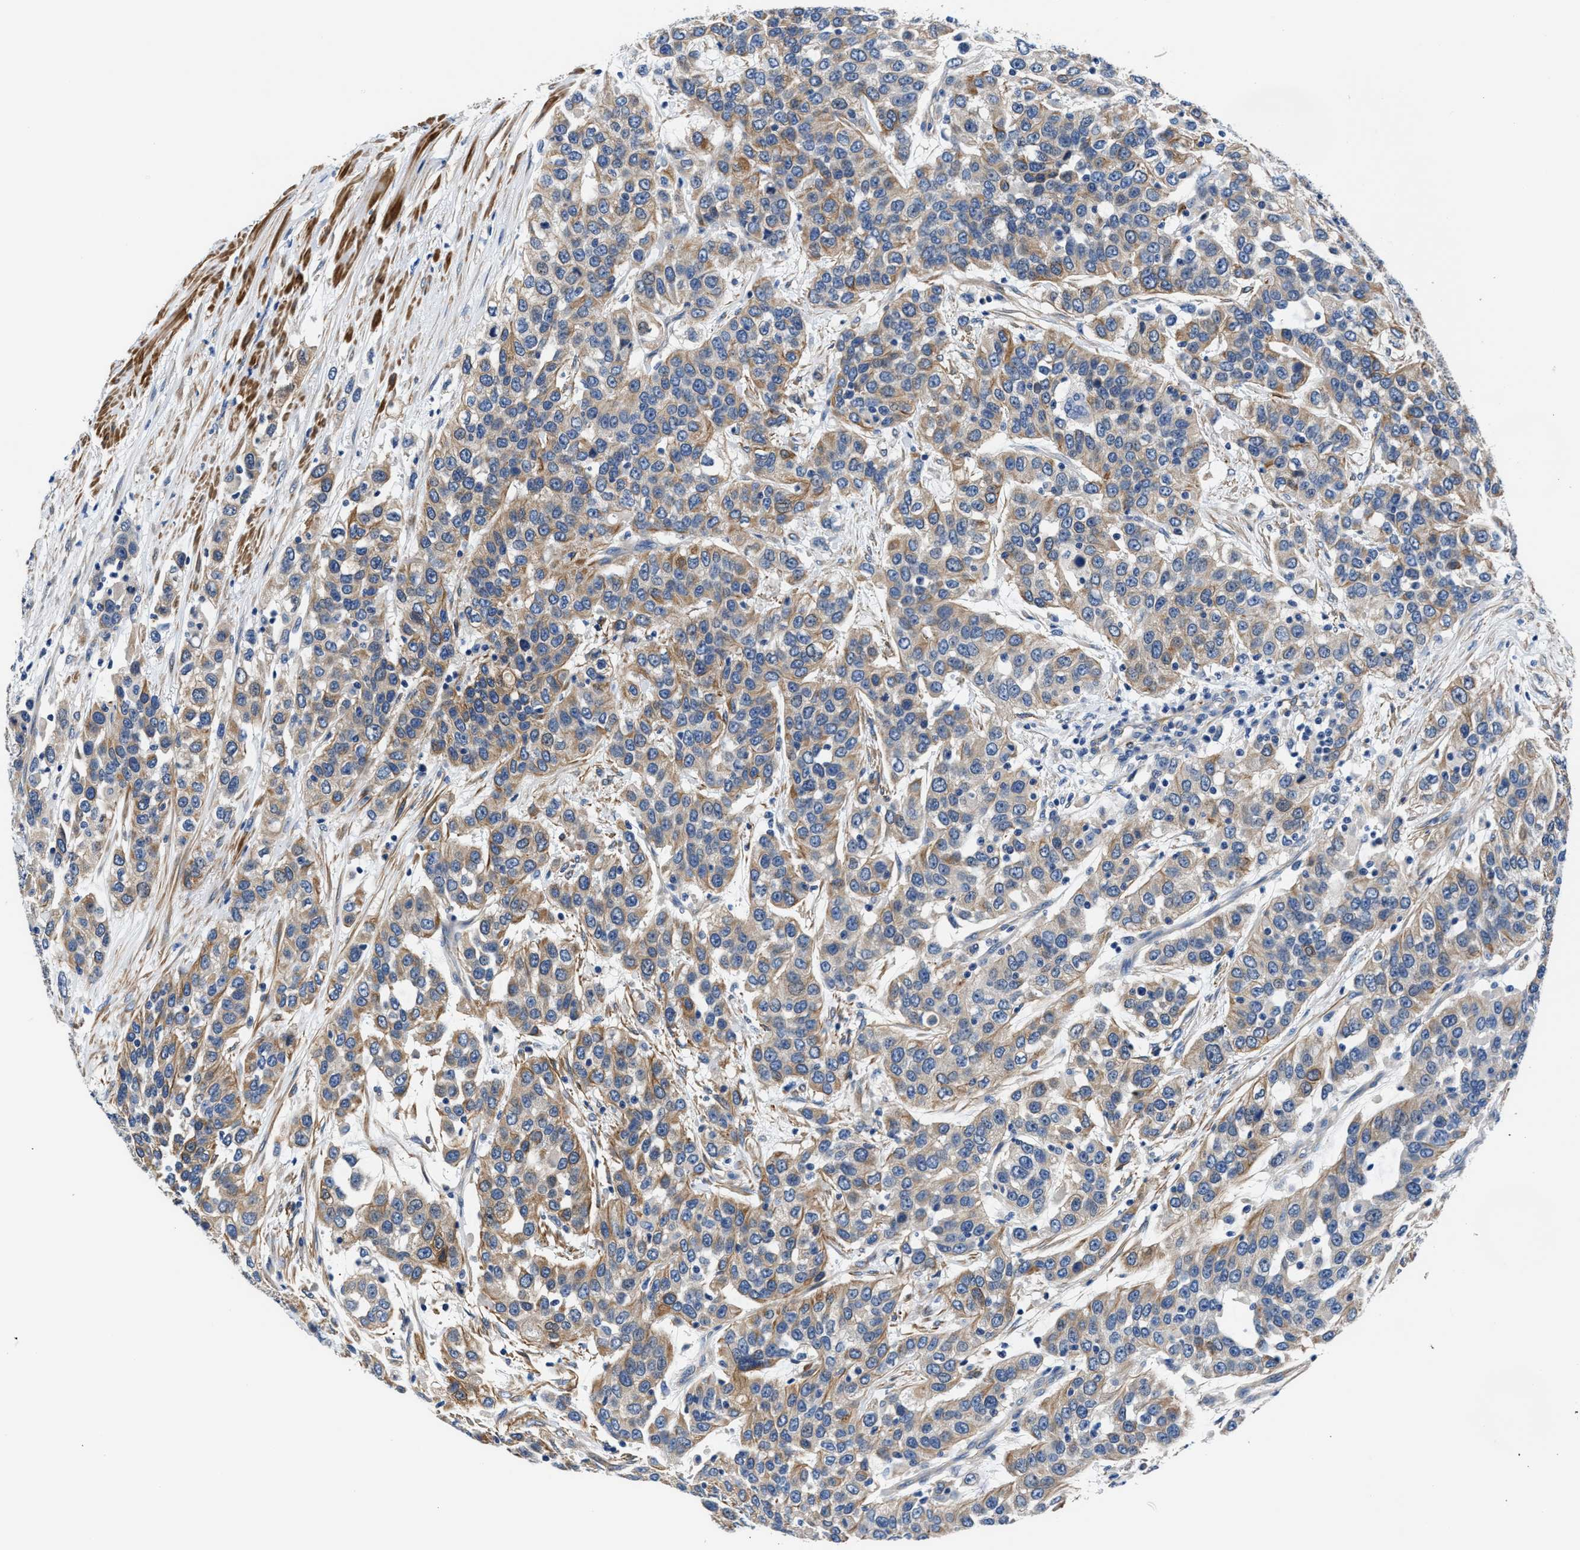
{"staining": {"intensity": "moderate", "quantity": "25%-75%", "location": "cytoplasmic/membranous"}, "tissue": "urothelial cancer", "cell_type": "Tumor cells", "image_type": "cancer", "snomed": [{"axis": "morphology", "description": "Urothelial carcinoma, High grade"}, {"axis": "topography", "description": "Urinary bladder"}], "caption": "Immunohistochemistry (DAB (3,3'-diaminobenzidine)) staining of urothelial cancer demonstrates moderate cytoplasmic/membranous protein expression in approximately 25%-75% of tumor cells.", "gene": "PARG", "patient": {"sex": "female", "age": 80}}